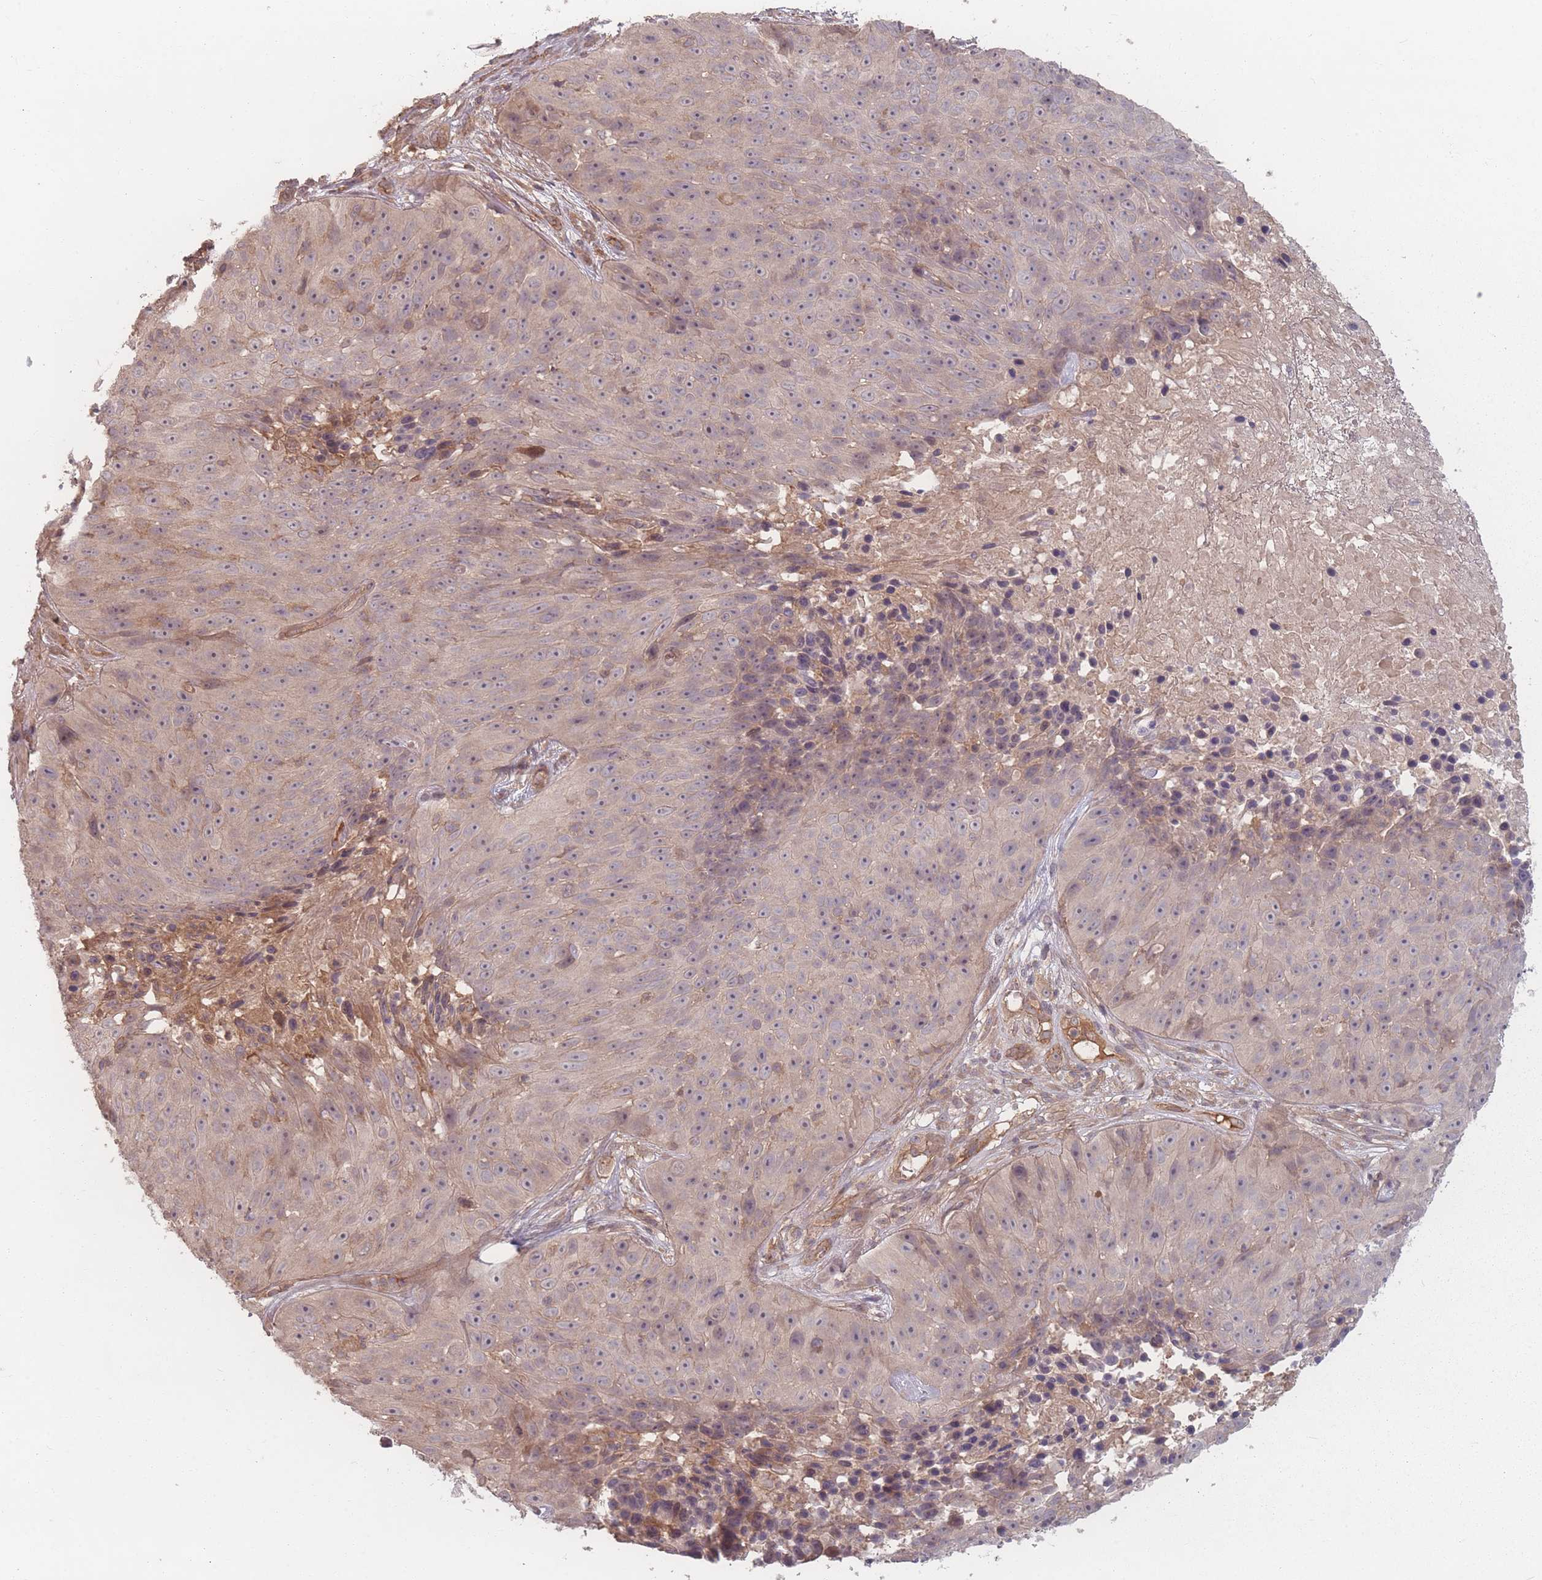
{"staining": {"intensity": "negative", "quantity": "none", "location": "none"}, "tissue": "skin cancer", "cell_type": "Tumor cells", "image_type": "cancer", "snomed": [{"axis": "morphology", "description": "Squamous cell carcinoma, NOS"}, {"axis": "topography", "description": "Skin"}], "caption": "High power microscopy micrograph of an immunohistochemistry photomicrograph of skin cancer, revealing no significant positivity in tumor cells. The staining was performed using DAB (3,3'-diaminobenzidine) to visualize the protein expression in brown, while the nuclei were stained in blue with hematoxylin (Magnification: 20x).", "gene": "HAGH", "patient": {"sex": "female", "age": 87}}